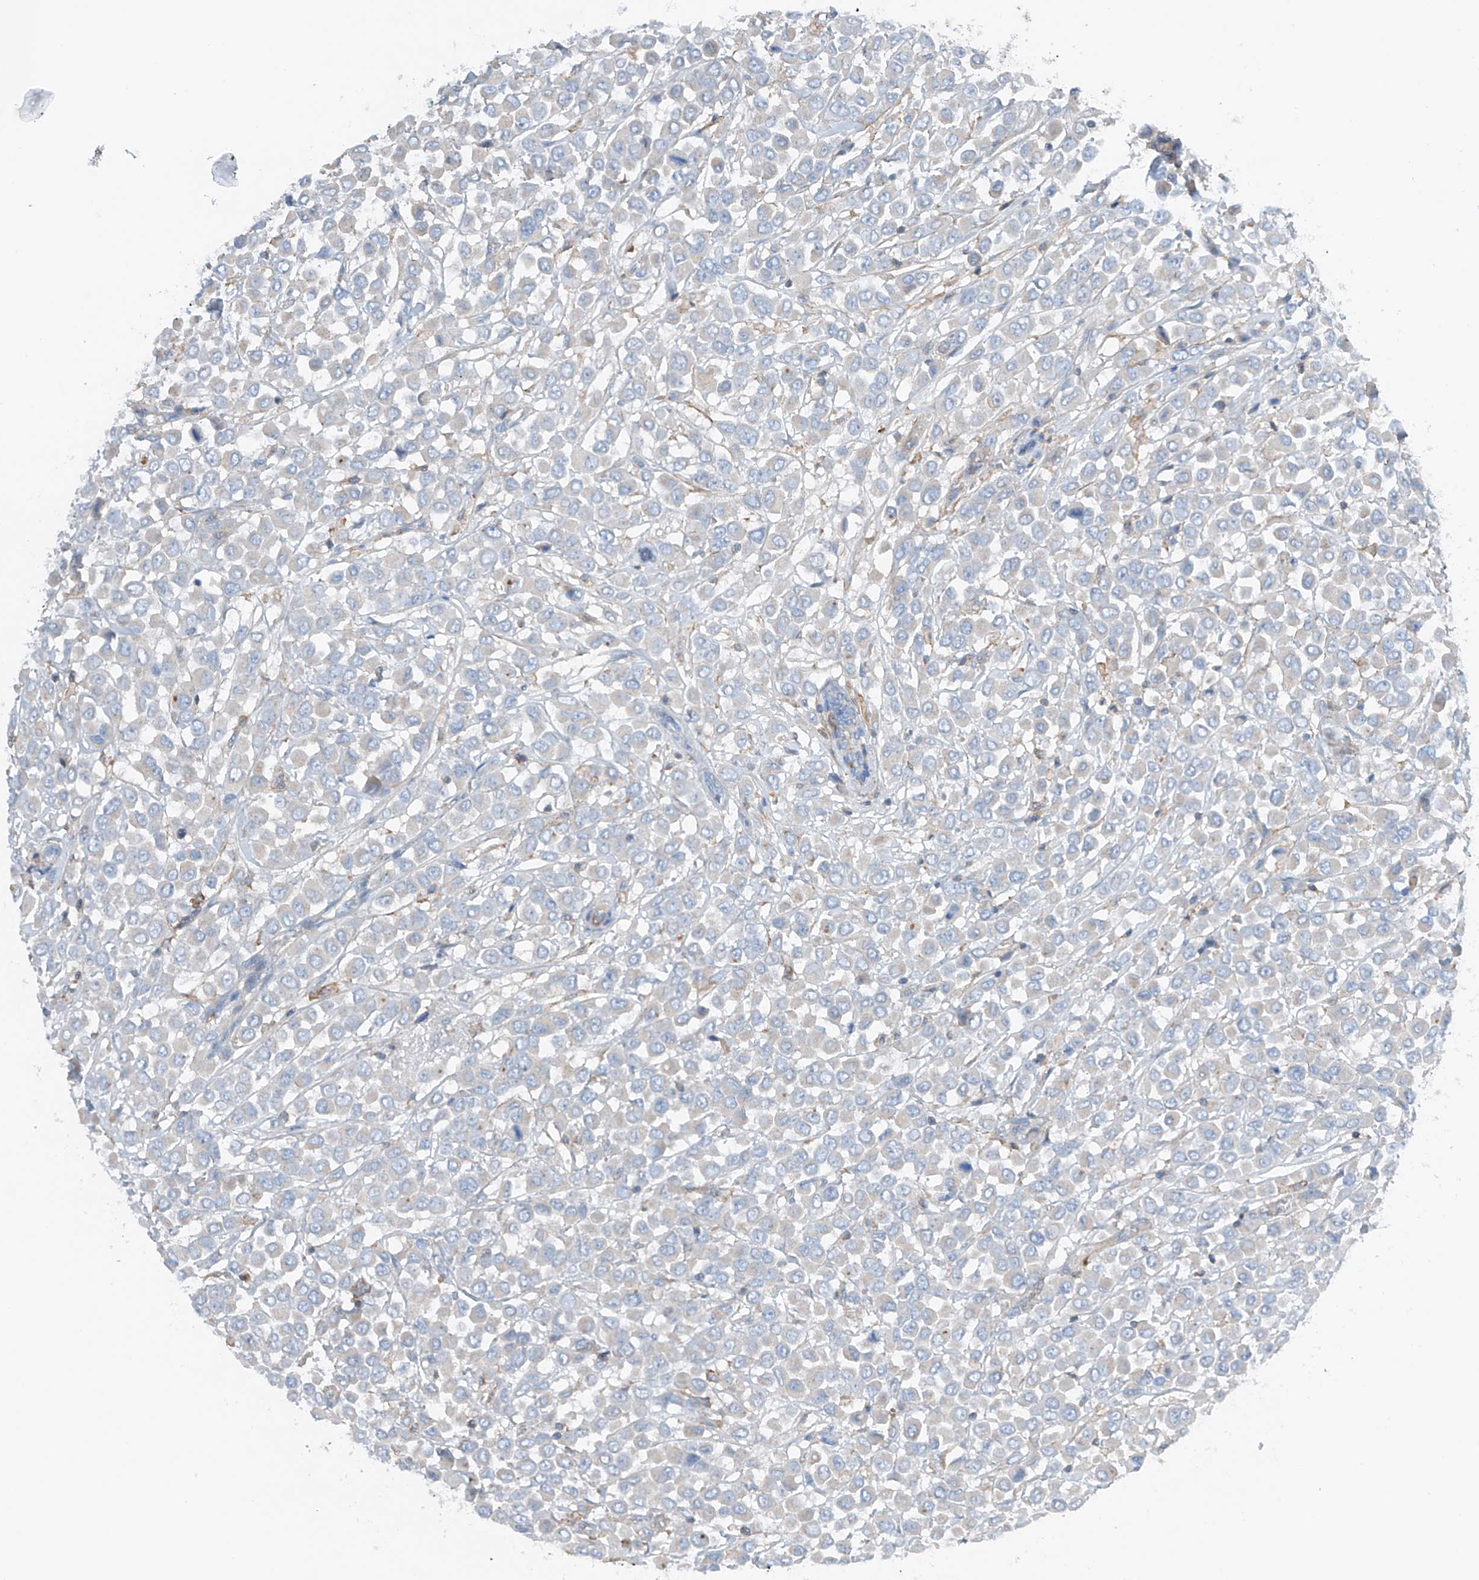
{"staining": {"intensity": "negative", "quantity": "none", "location": "none"}, "tissue": "breast cancer", "cell_type": "Tumor cells", "image_type": "cancer", "snomed": [{"axis": "morphology", "description": "Duct carcinoma"}, {"axis": "topography", "description": "Breast"}], "caption": "Immunohistochemistry histopathology image of neoplastic tissue: breast invasive ductal carcinoma stained with DAB (3,3'-diaminobenzidine) shows no significant protein staining in tumor cells.", "gene": "NALCN", "patient": {"sex": "female", "age": 61}}